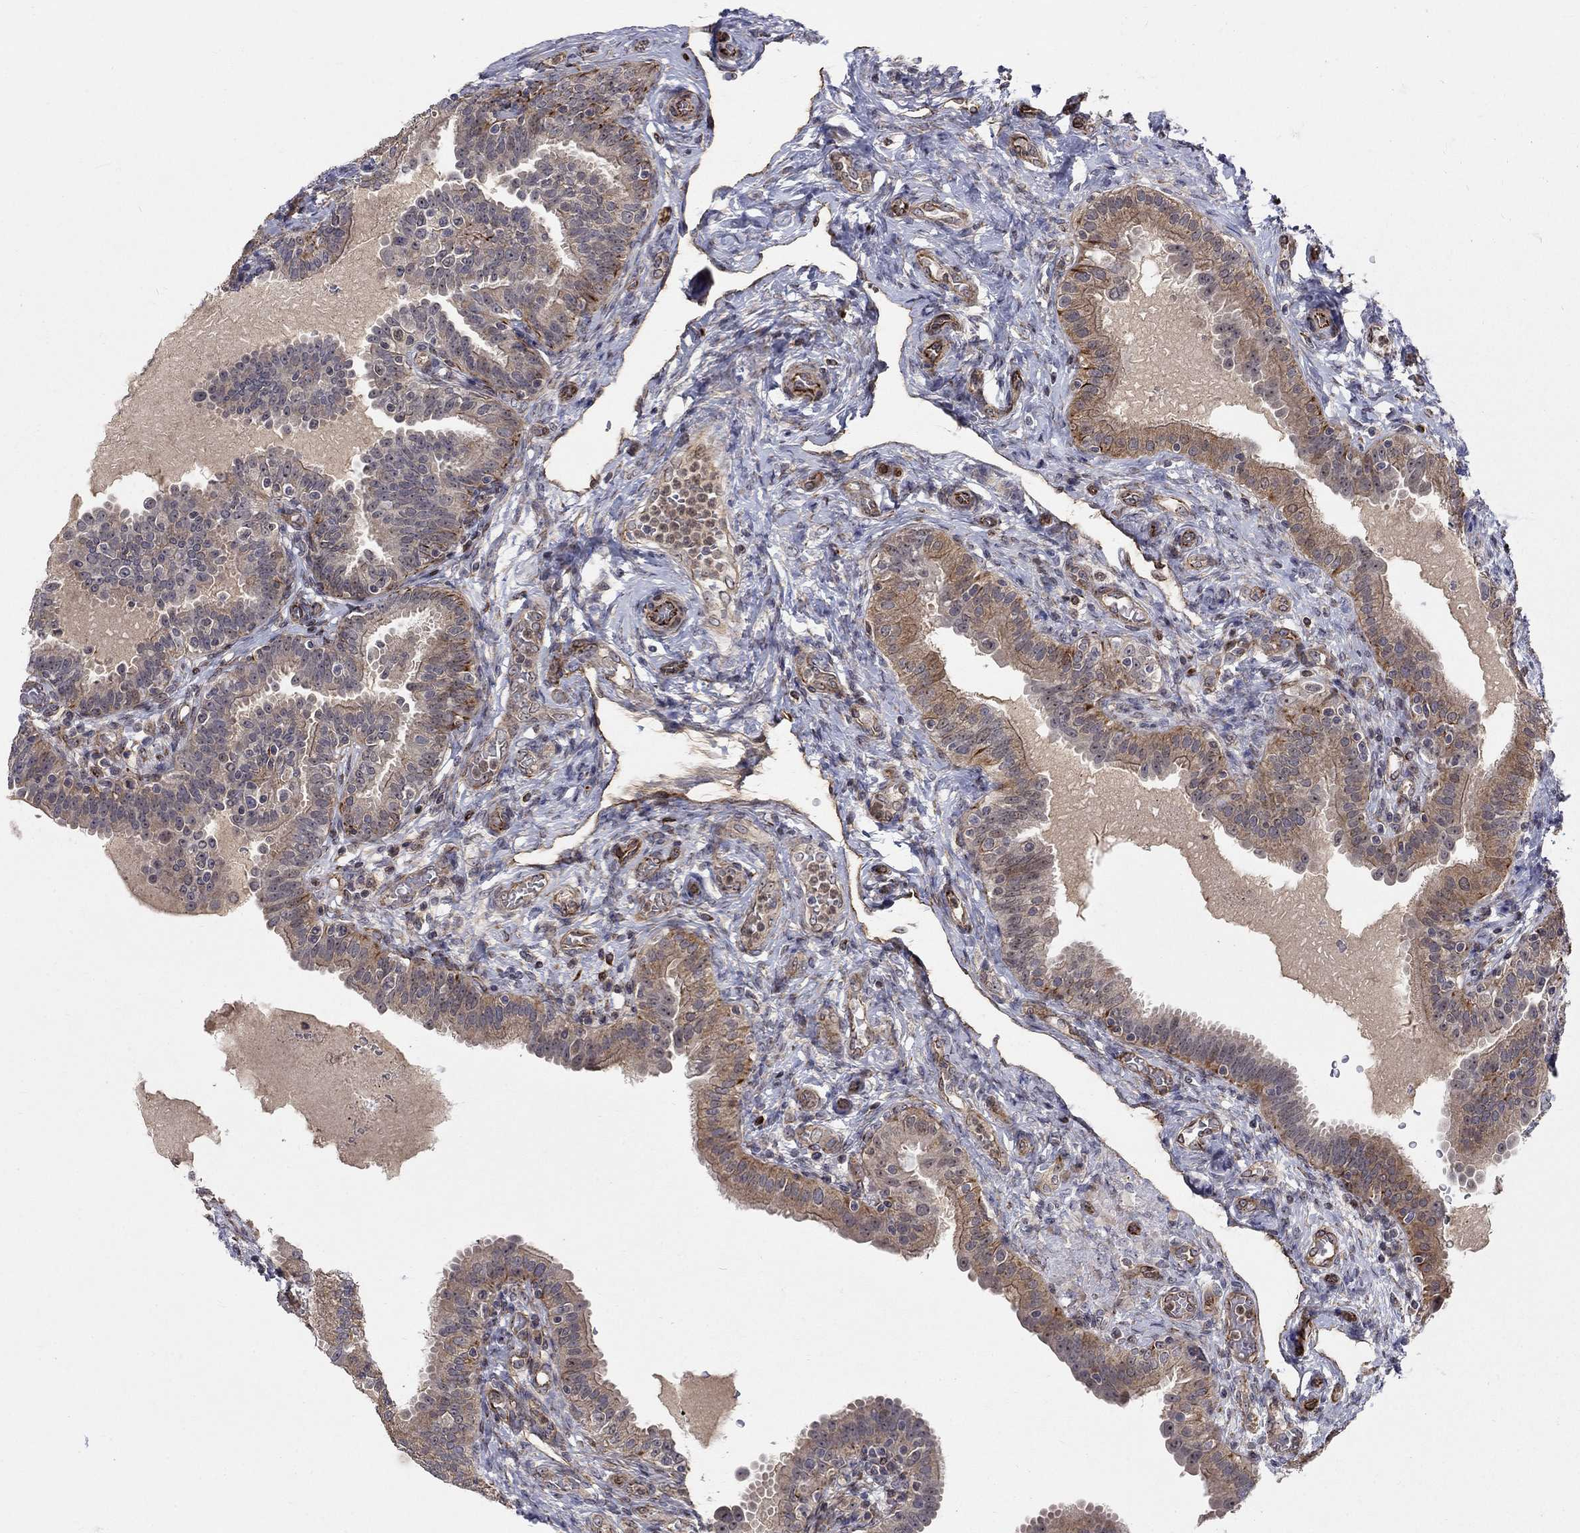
{"staining": {"intensity": "moderate", "quantity": "25%-75%", "location": "cytoplasmic/membranous"}, "tissue": "fallopian tube", "cell_type": "Glandular cells", "image_type": "normal", "snomed": [{"axis": "morphology", "description": "Normal tissue, NOS"}, {"axis": "topography", "description": "Fallopian tube"}, {"axis": "topography", "description": "Ovary"}], "caption": "Fallopian tube stained with a brown dye displays moderate cytoplasmic/membranous positive expression in about 25%-75% of glandular cells.", "gene": "MSRA", "patient": {"sex": "female", "age": 41}}